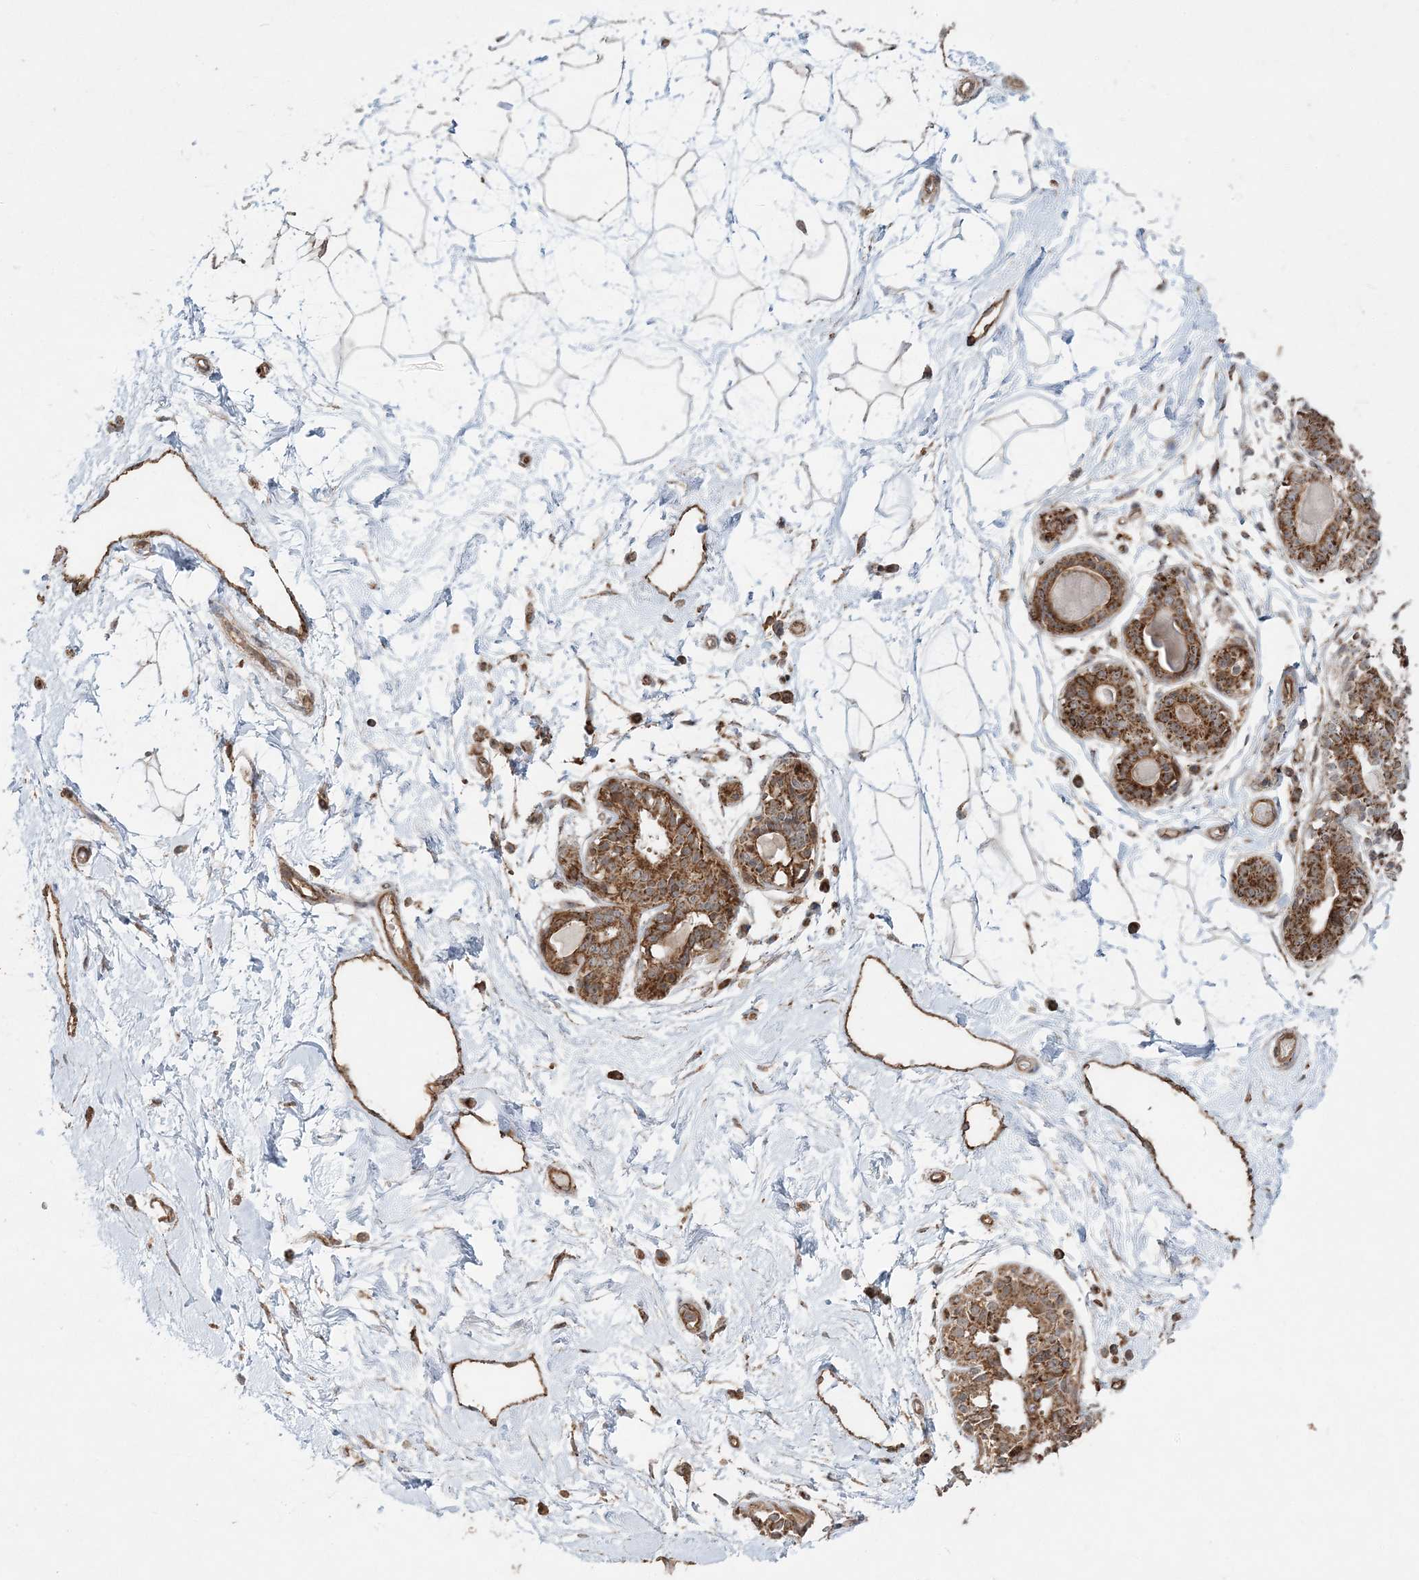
{"staining": {"intensity": "weak", "quantity": "25%-75%", "location": "cytoplasmic/membranous"}, "tissue": "breast", "cell_type": "Adipocytes", "image_type": "normal", "snomed": [{"axis": "morphology", "description": "Normal tissue, NOS"}, {"axis": "topography", "description": "Breast"}], "caption": "A high-resolution image shows immunohistochemistry staining of benign breast, which reveals weak cytoplasmic/membranous positivity in approximately 25%-75% of adipocytes.", "gene": "LRPPRC", "patient": {"sex": "female", "age": 45}}